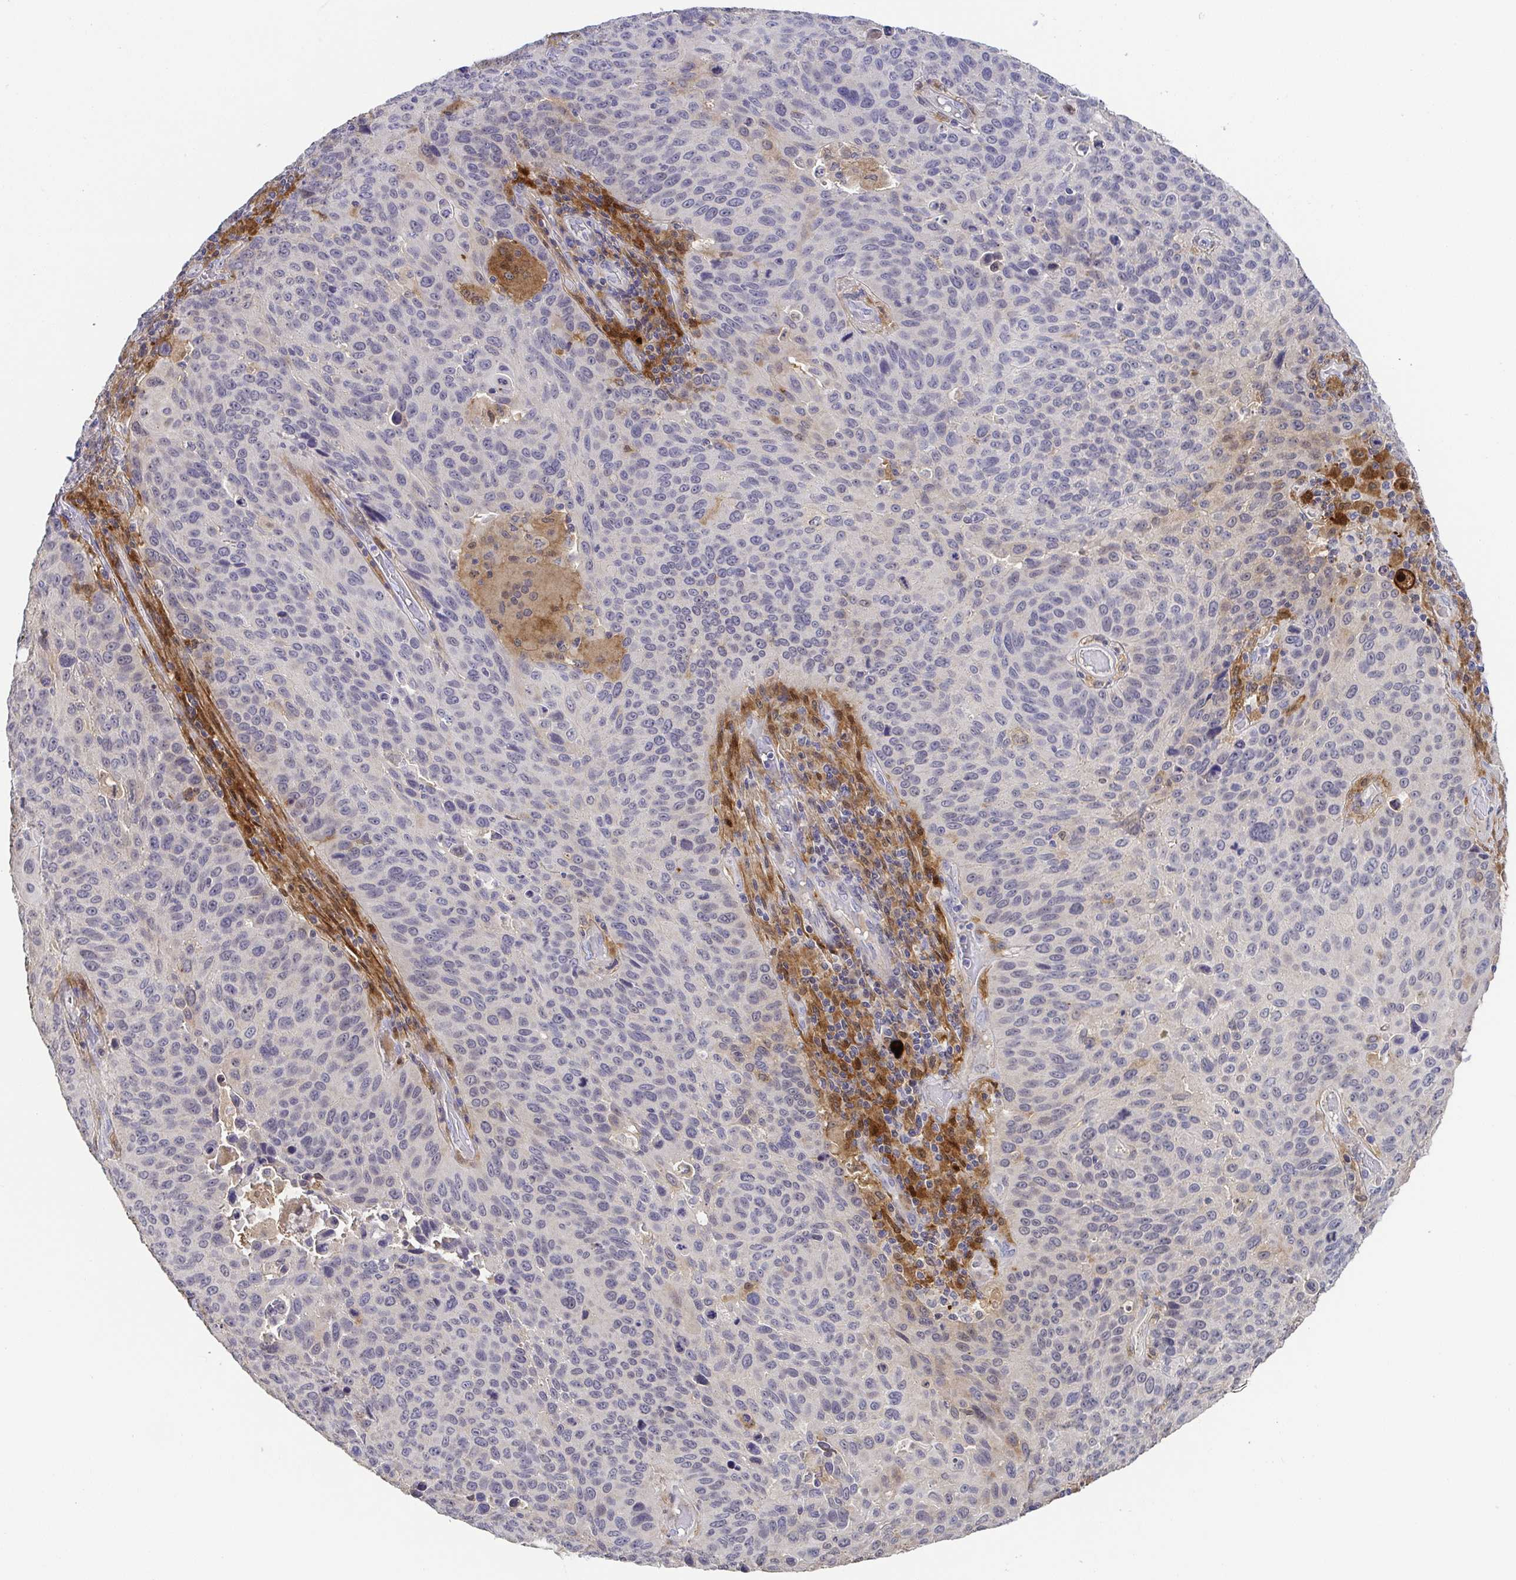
{"staining": {"intensity": "negative", "quantity": "none", "location": "none"}, "tissue": "lung cancer", "cell_type": "Tumor cells", "image_type": "cancer", "snomed": [{"axis": "morphology", "description": "Squamous cell carcinoma, NOS"}, {"axis": "topography", "description": "Lung"}], "caption": "Micrograph shows no protein staining in tumor cells of lung cancer (squamous cell carcinoma) tissue.", "gene": "RNASE7", "patient": {"sex": "male", "age": 68}}